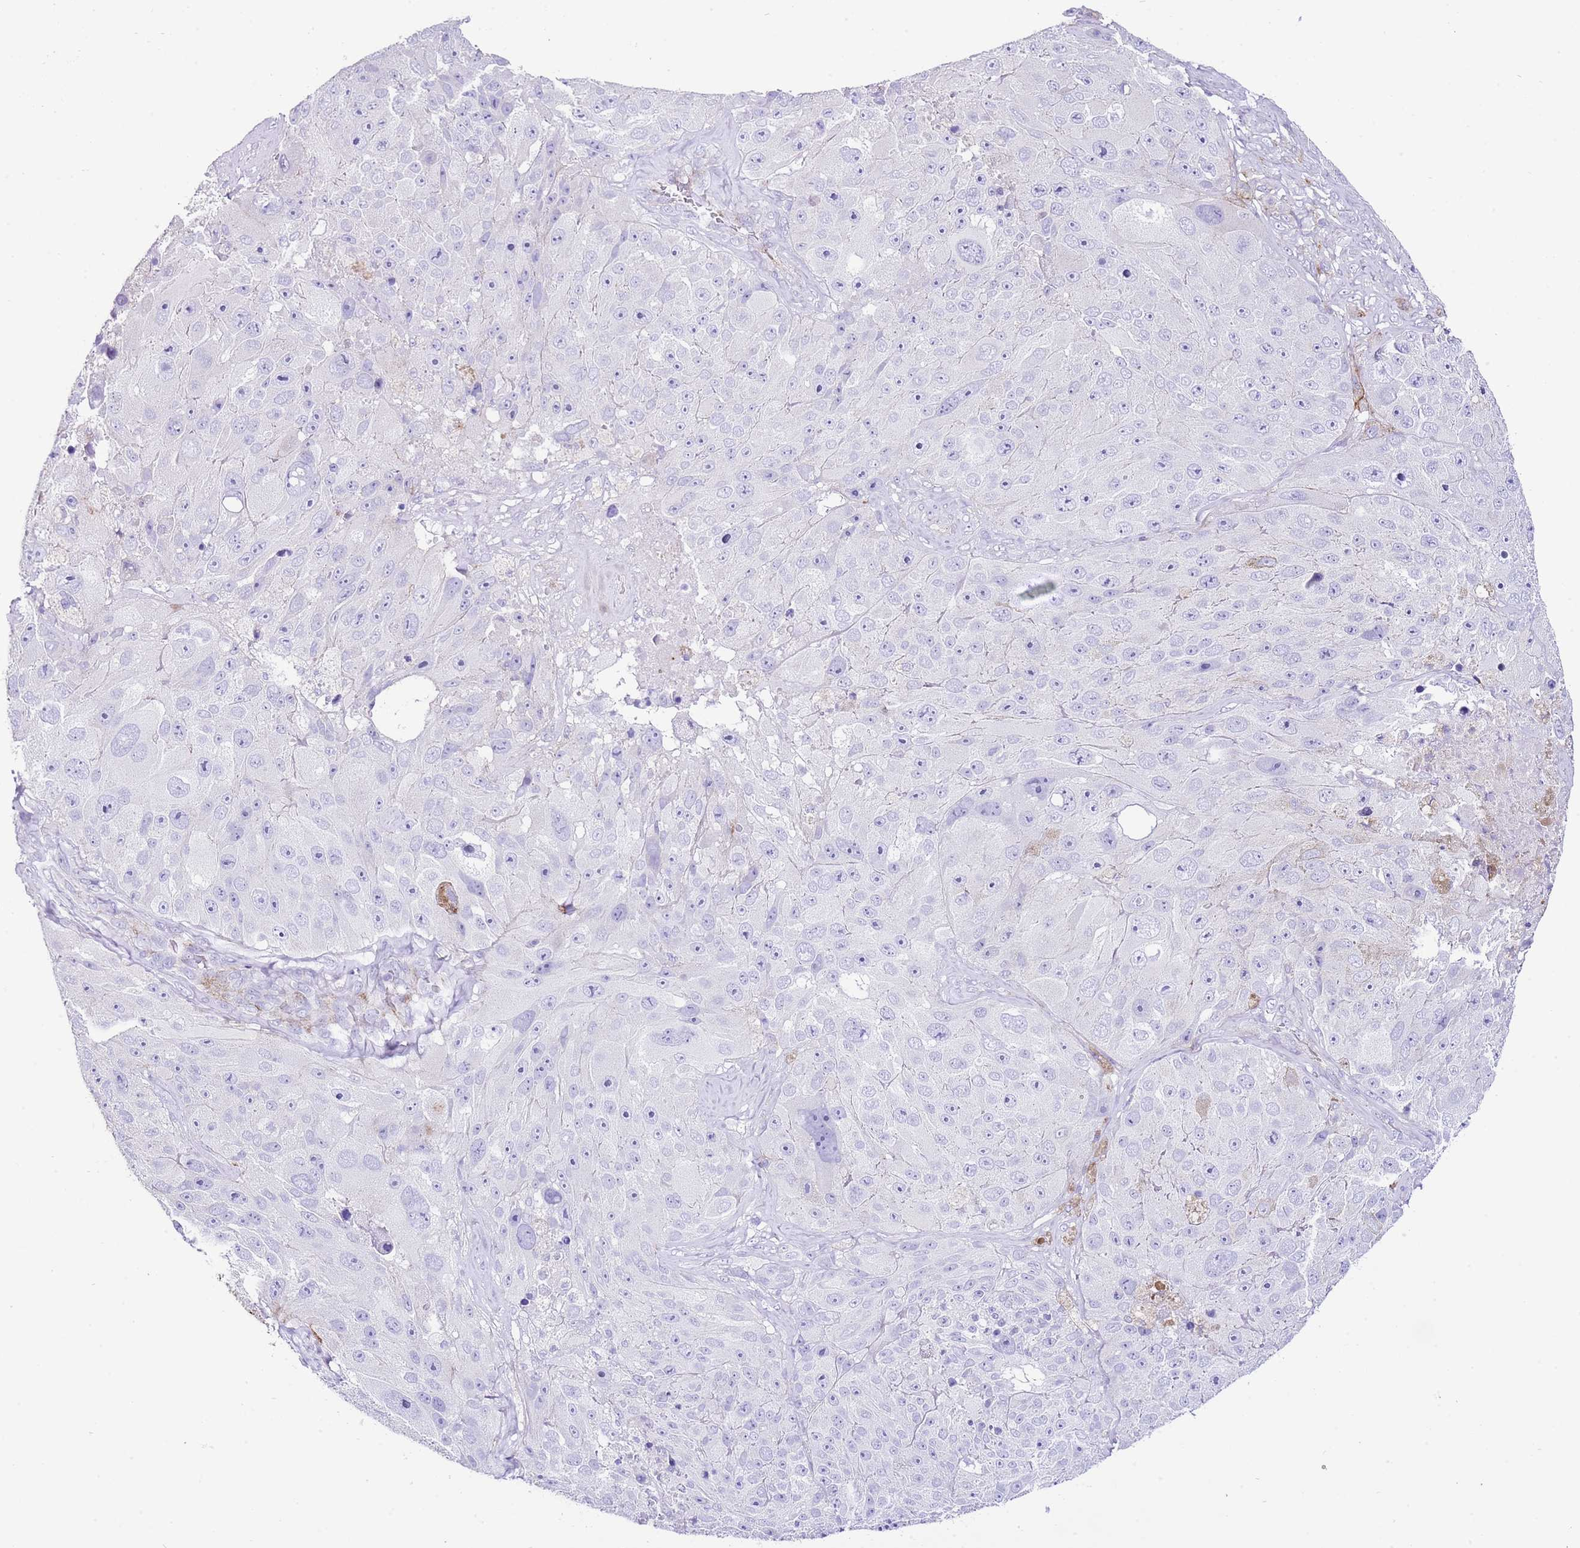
{"staining": {"intensity": "negative", "quantity": "none", "location": "none"}, "tissue": "melanoma", "cell_type": "Tumor cells", "image_type": "cancer", "snomed": [{"axis": "morphology", "description": "Malignant melanoma, Metastatic site"}, {"axis": "topography", "description": "Lymph node"}], "caption": "DAB (3,3'-diaminobenzidine) immunohistochemical staining of human melanoma shows no significant expression in tumor cells.", "gene": "ALDH3A1", "patient": {"sex": "male", "age": 62}}